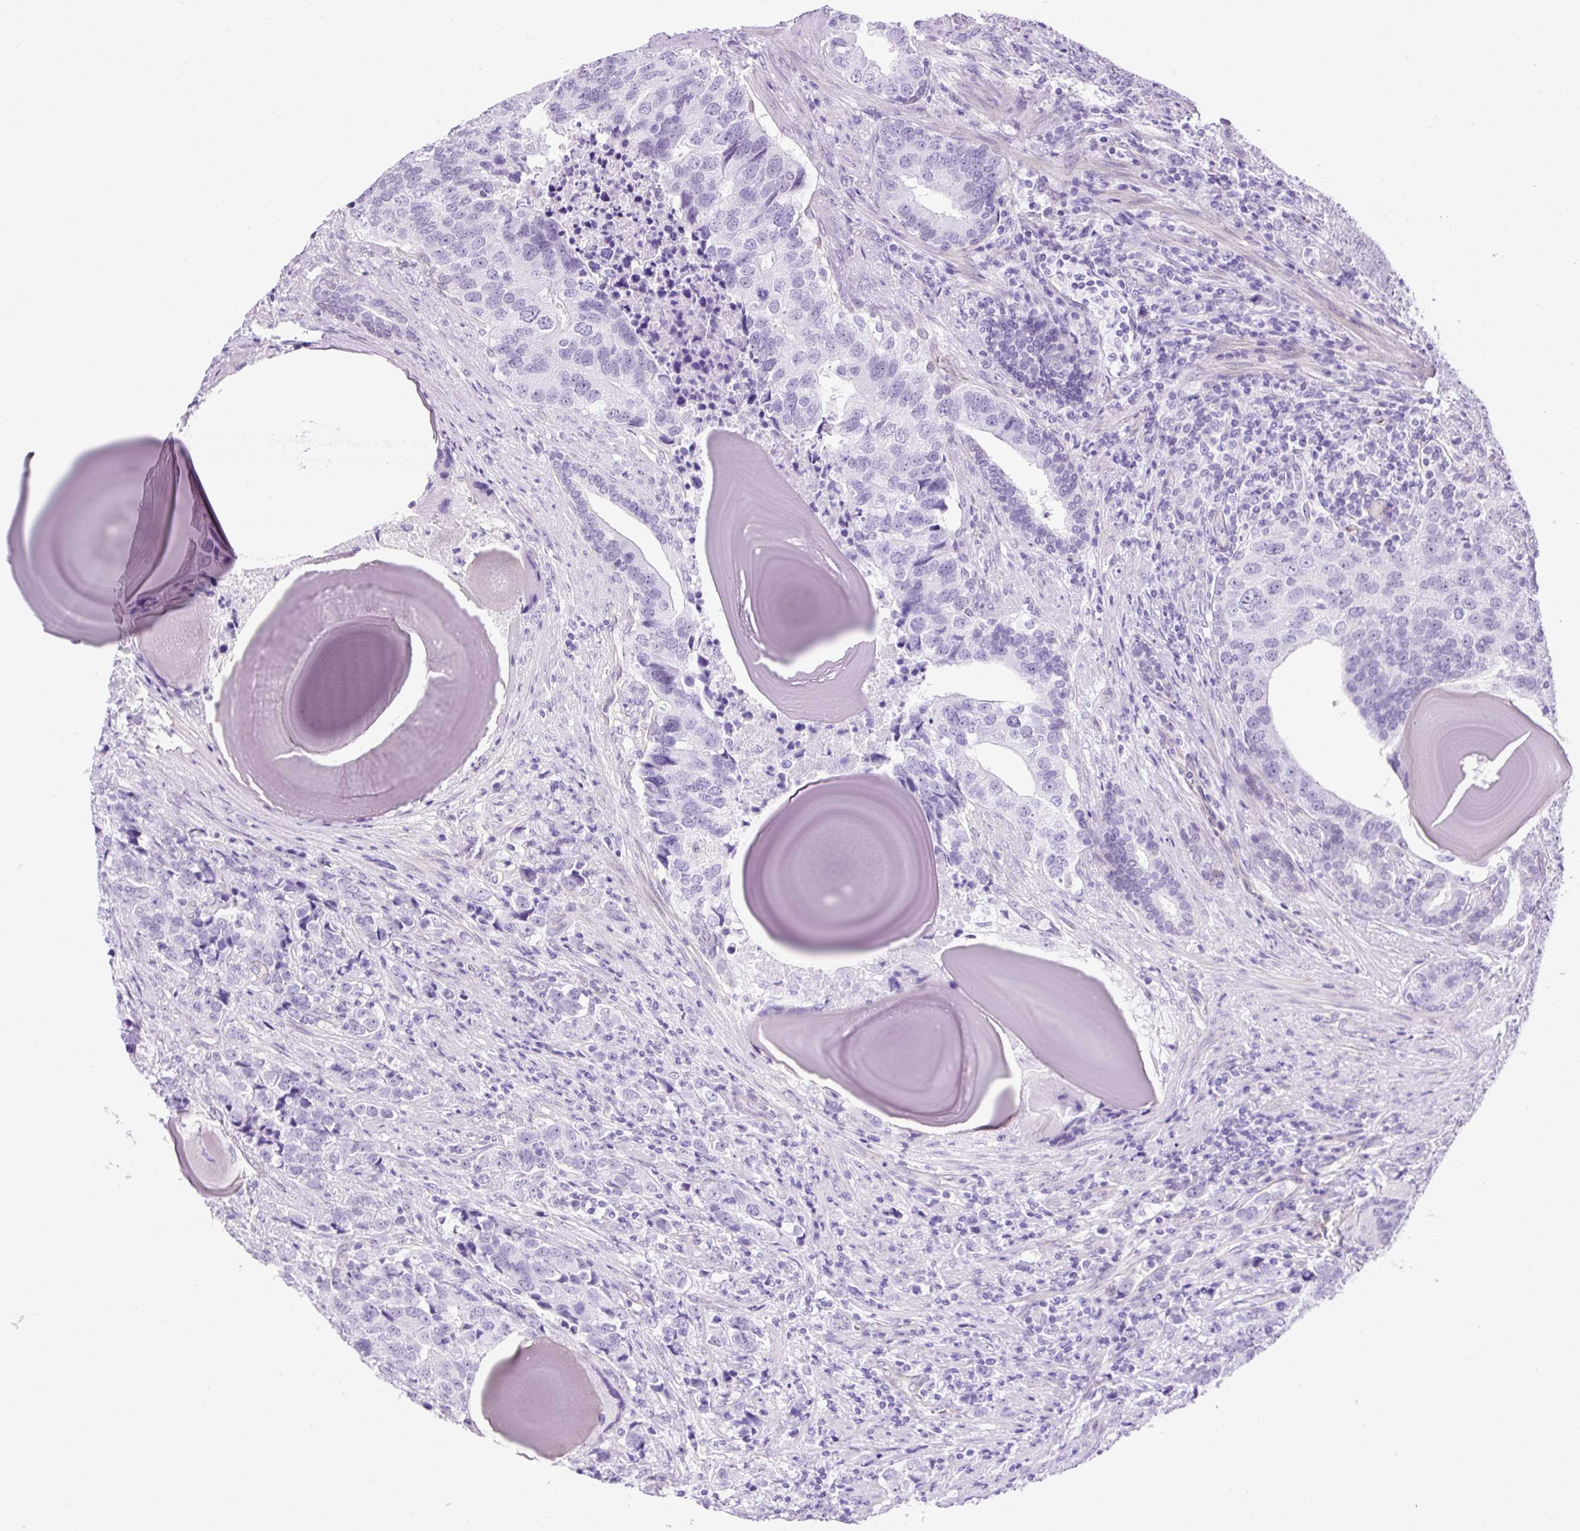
{"staining": {"intensity": "negative", "quantity": "none", "location": "none"}, "tissue": "prostate cancer", "cell_type": "Tumor cells", "image_type": "cancer", "snomed": [{"axis": "morphology", "description": "Adenocarcinoma, High grade"}, {"axis": "topography", "description": "Prostate"}], "caption": "Tumor cells are negative for protein expression in human prostate cancer (high-grade adenocarcinoma). Brightfield microscopy of immunohistochemistry stained with DAB (brown) and hematoxylin (blue), captured at high magnification.", "gene": "KRT12", "patient": {"sex": "male", "age": 68}}